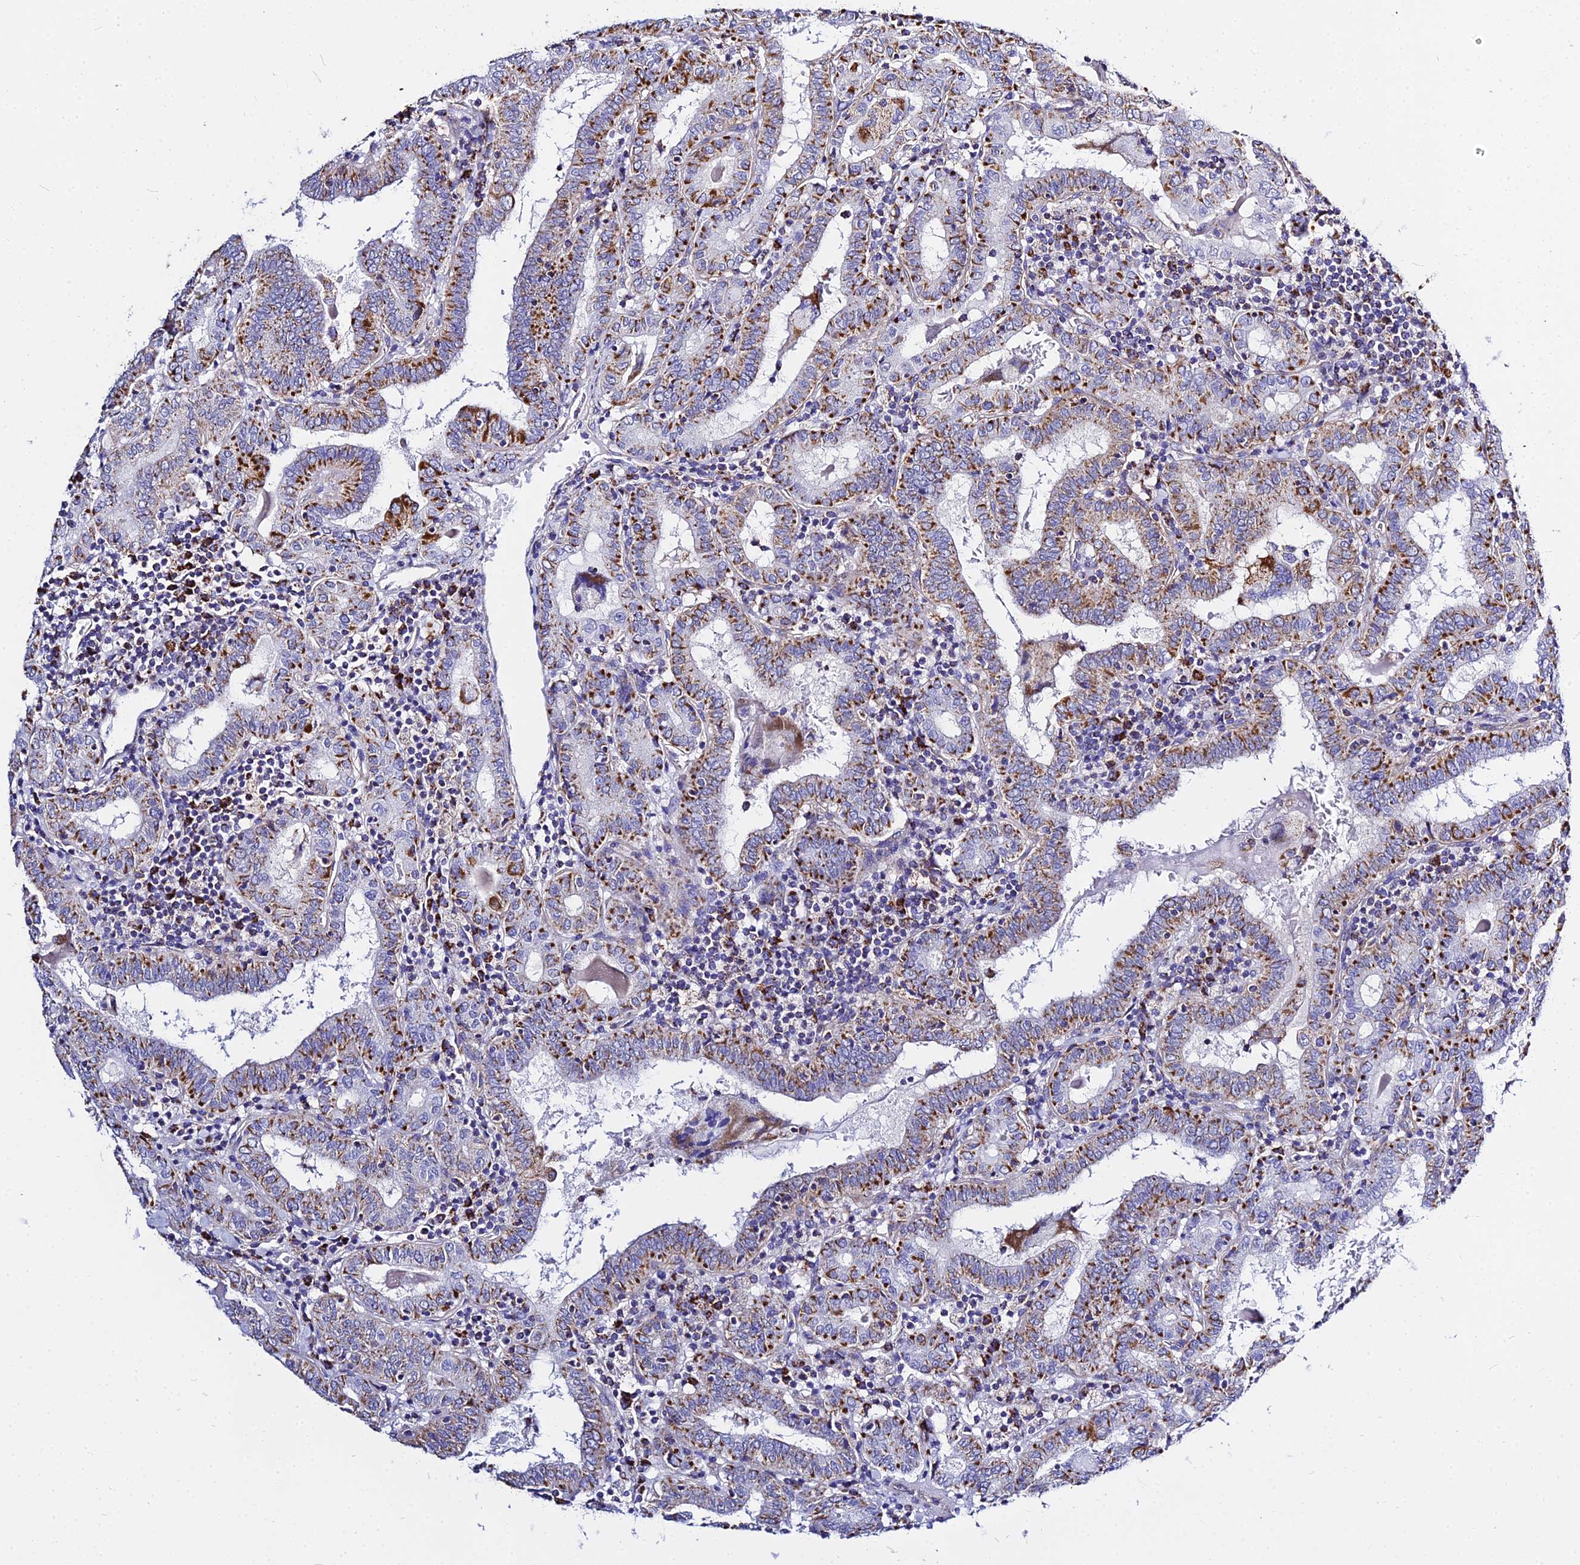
{"staining": {"intensity": "strong", "quantity": "25%-75%", "location": "cytoplasmic/membranous"}, "tissue": "thyroid cancer", "cell_type": "Tumor cells", "image_type": "cancer", "snomed": [{"axis": "morphology", "description": "Papillary adenocarcinoma, NOS"}, {"axis": "topography", "description": "Thyroid gland"}], "caption": "This image exhibits thyroid papillary adenocarcinoma stained with IHC to label a protein in brown. The cytoplasmic/membranous of tumor cells show strong positivity for the protein. Nuclei are counter-stained blue.", "gene": "ZNF573", "patient": {"sex": "female", "age": 72}}